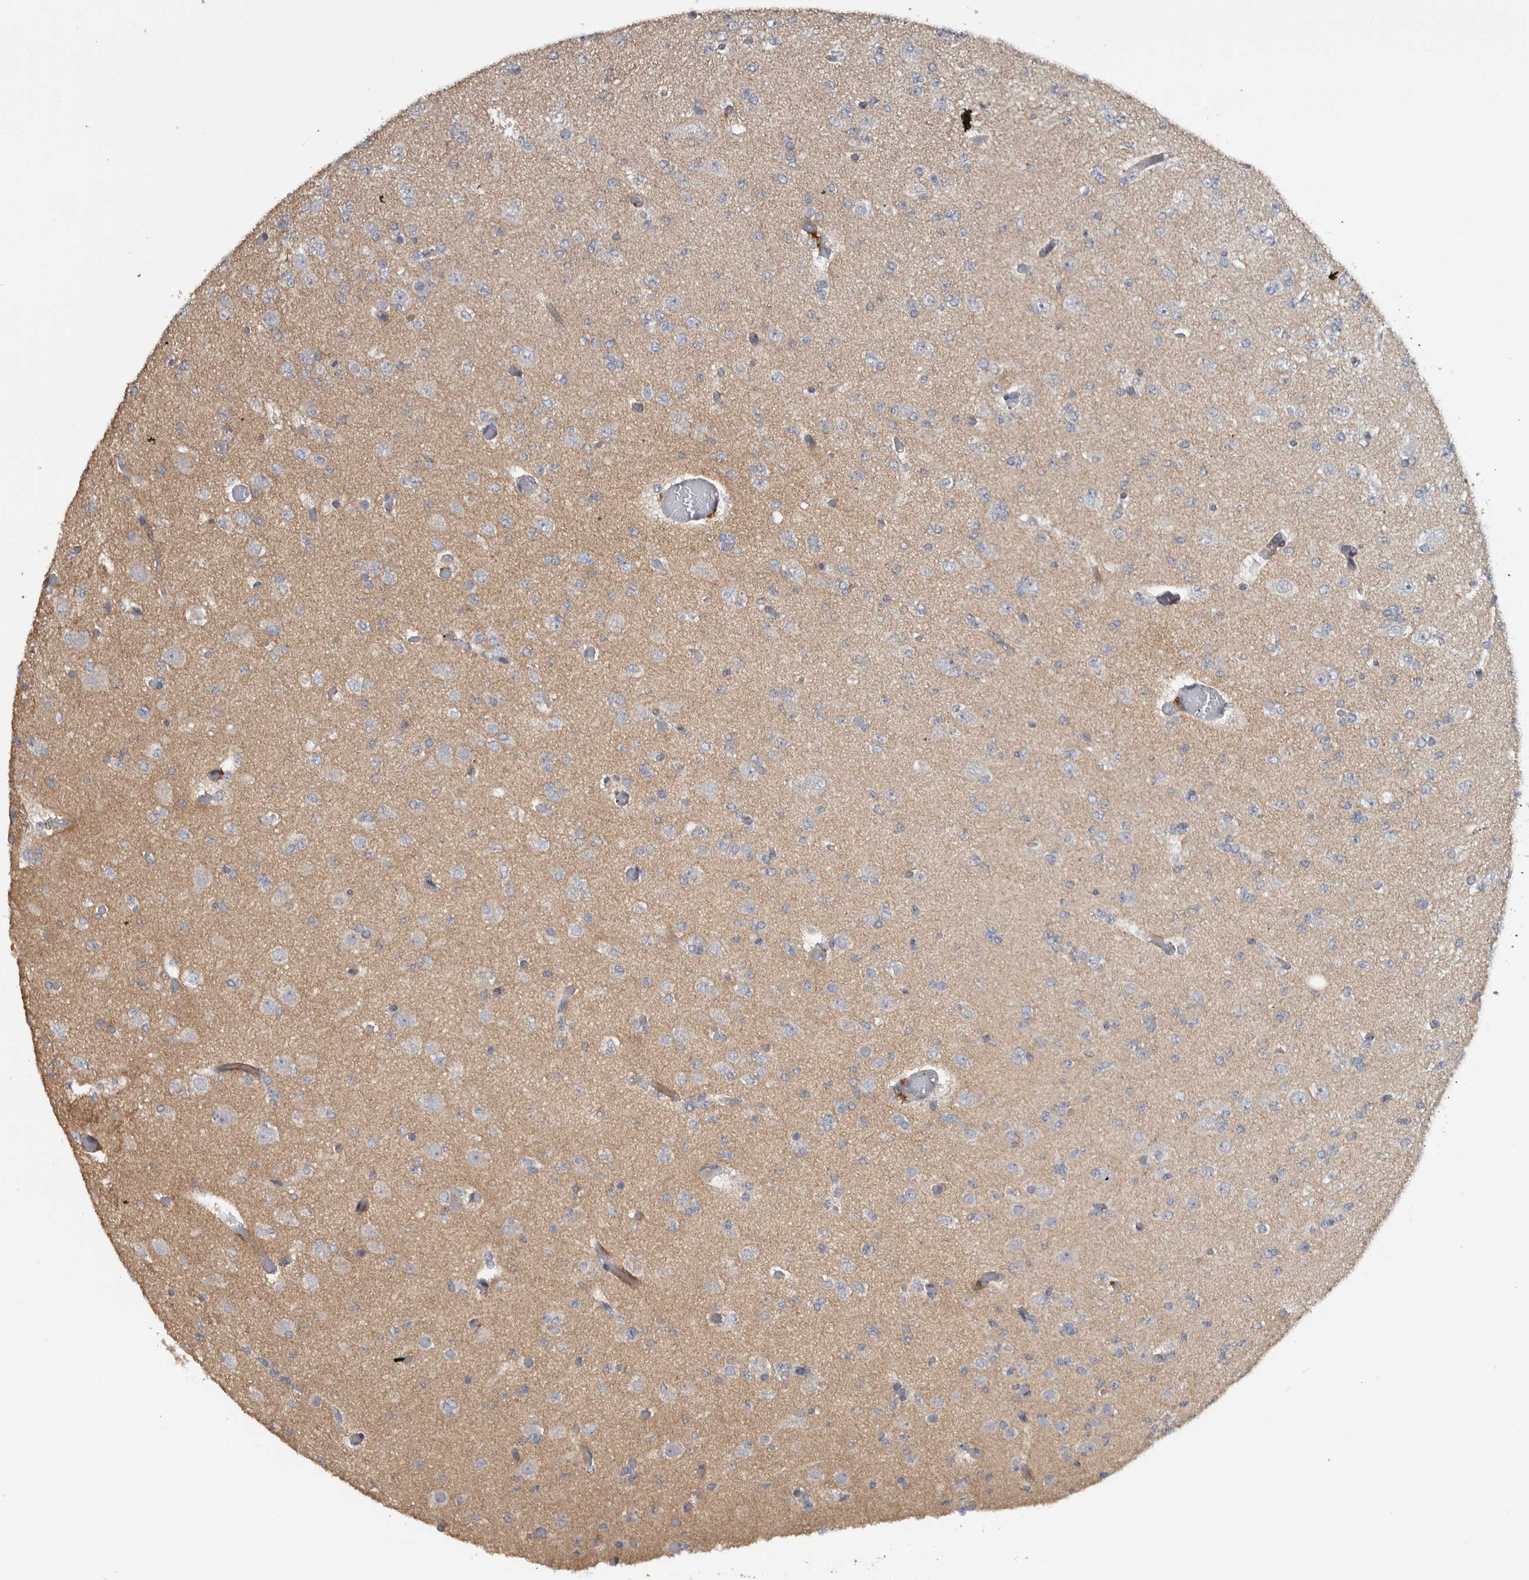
{"staining": {"intensity": "negative", "quantity": "none", "location": "none"}, "tissue": "glioma", "cell_type": "Tumor cells", "image_type": "cancer", "snomed": [{"axis": "morphology", "description": "Glioma, malignant, Low grade"}, {"axis": "topography", "description": "Brain"}], "caption": "The micrograph exhibits no significant positivity in tumor cells of low-grade glioma (malignant).", "gene": "FAM83G", "patient": {"sex": "female", "age": 22}}